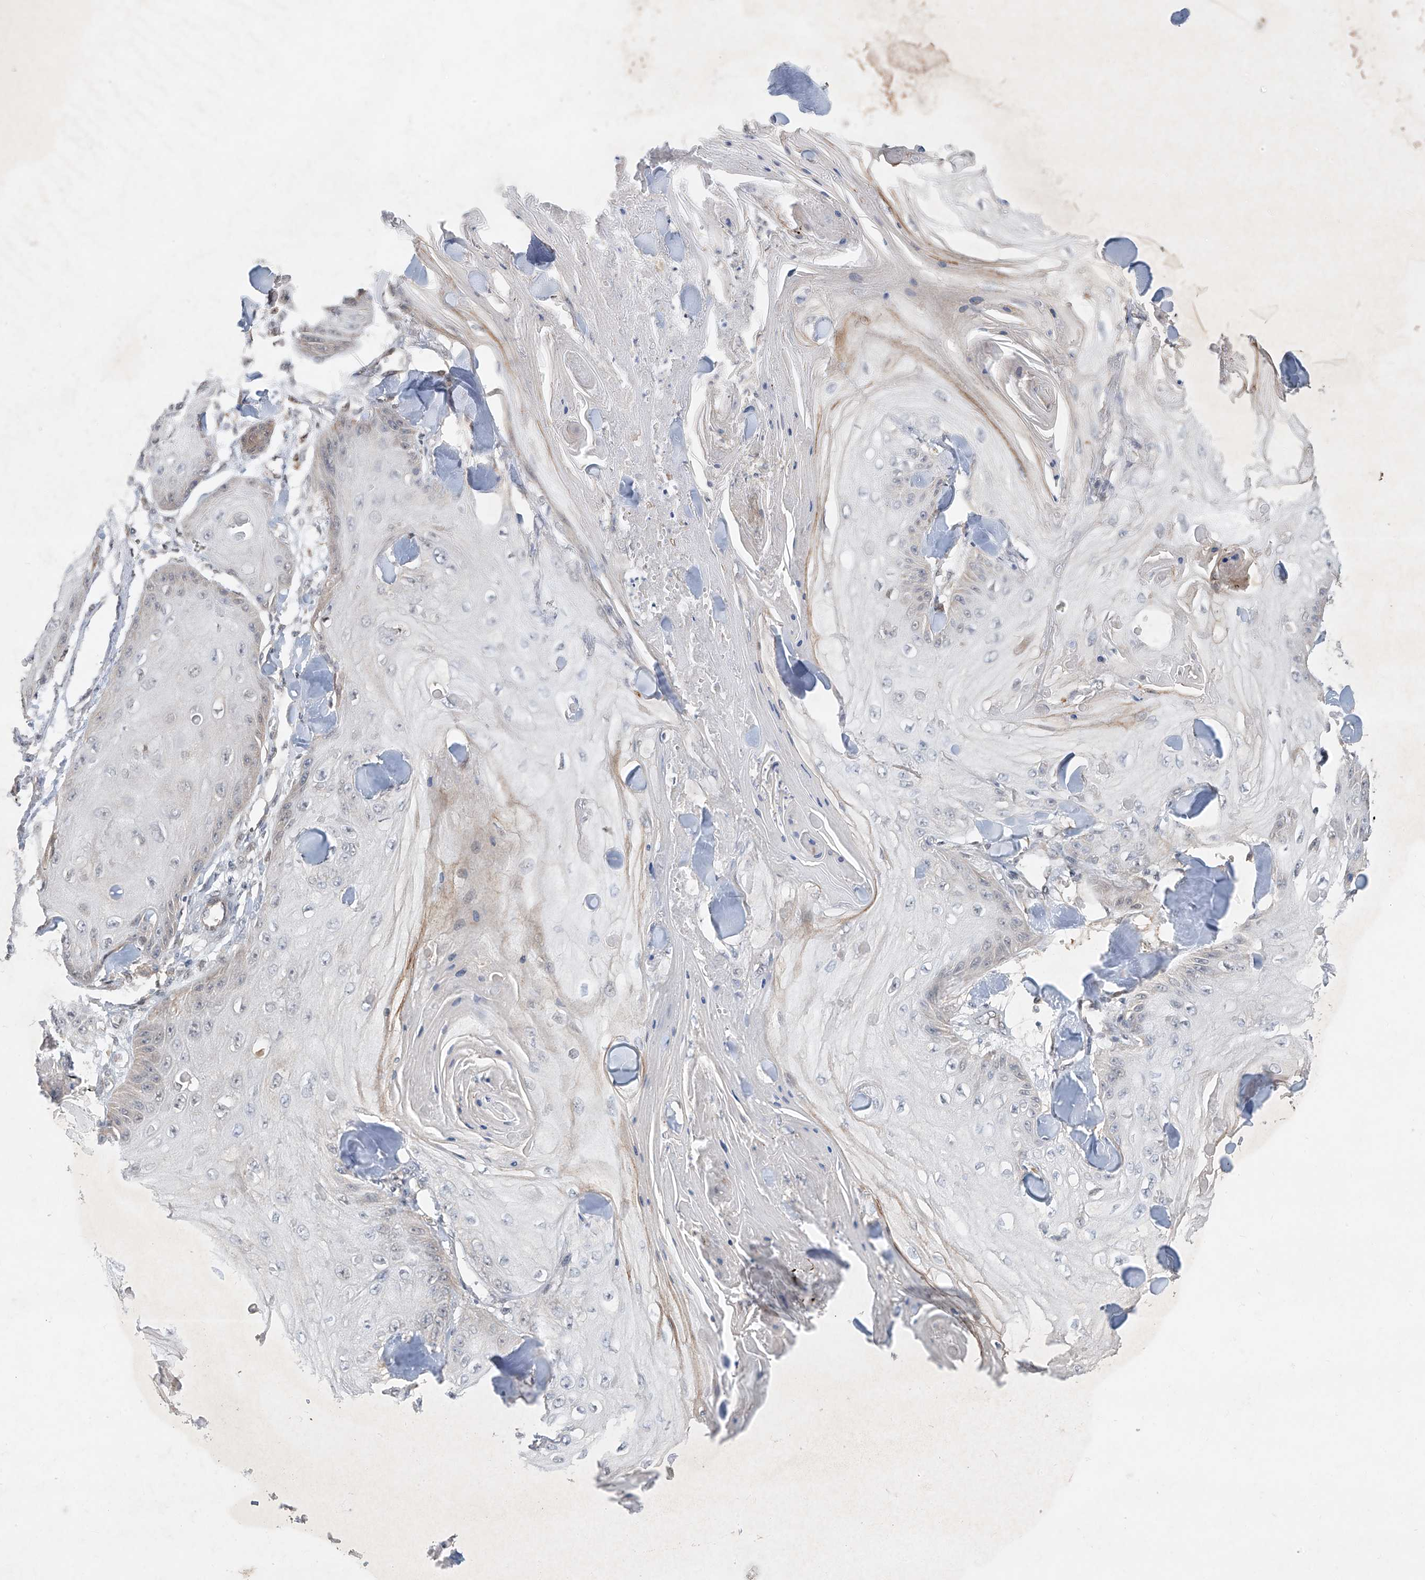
{"staining": {"intensity": "negative", "quantity": "none", "location": "none"}, "tissue": "skin cancer", "cell_type": "Tumor cells", "image_type": "cancer", "snomed": [{"axis": "morphology", "description": "Squamous cell carcinoma, NOS"}, {"axis": "topography", "description": "Skin"}], "caption": "DAB (3,3'-diaminobenzidine) immunohistochemical staining of skin cancer exhibits no significant expression in tumor cells.", "gene": "ZNF358", "patient": {"sex": "male", "age": 74}}